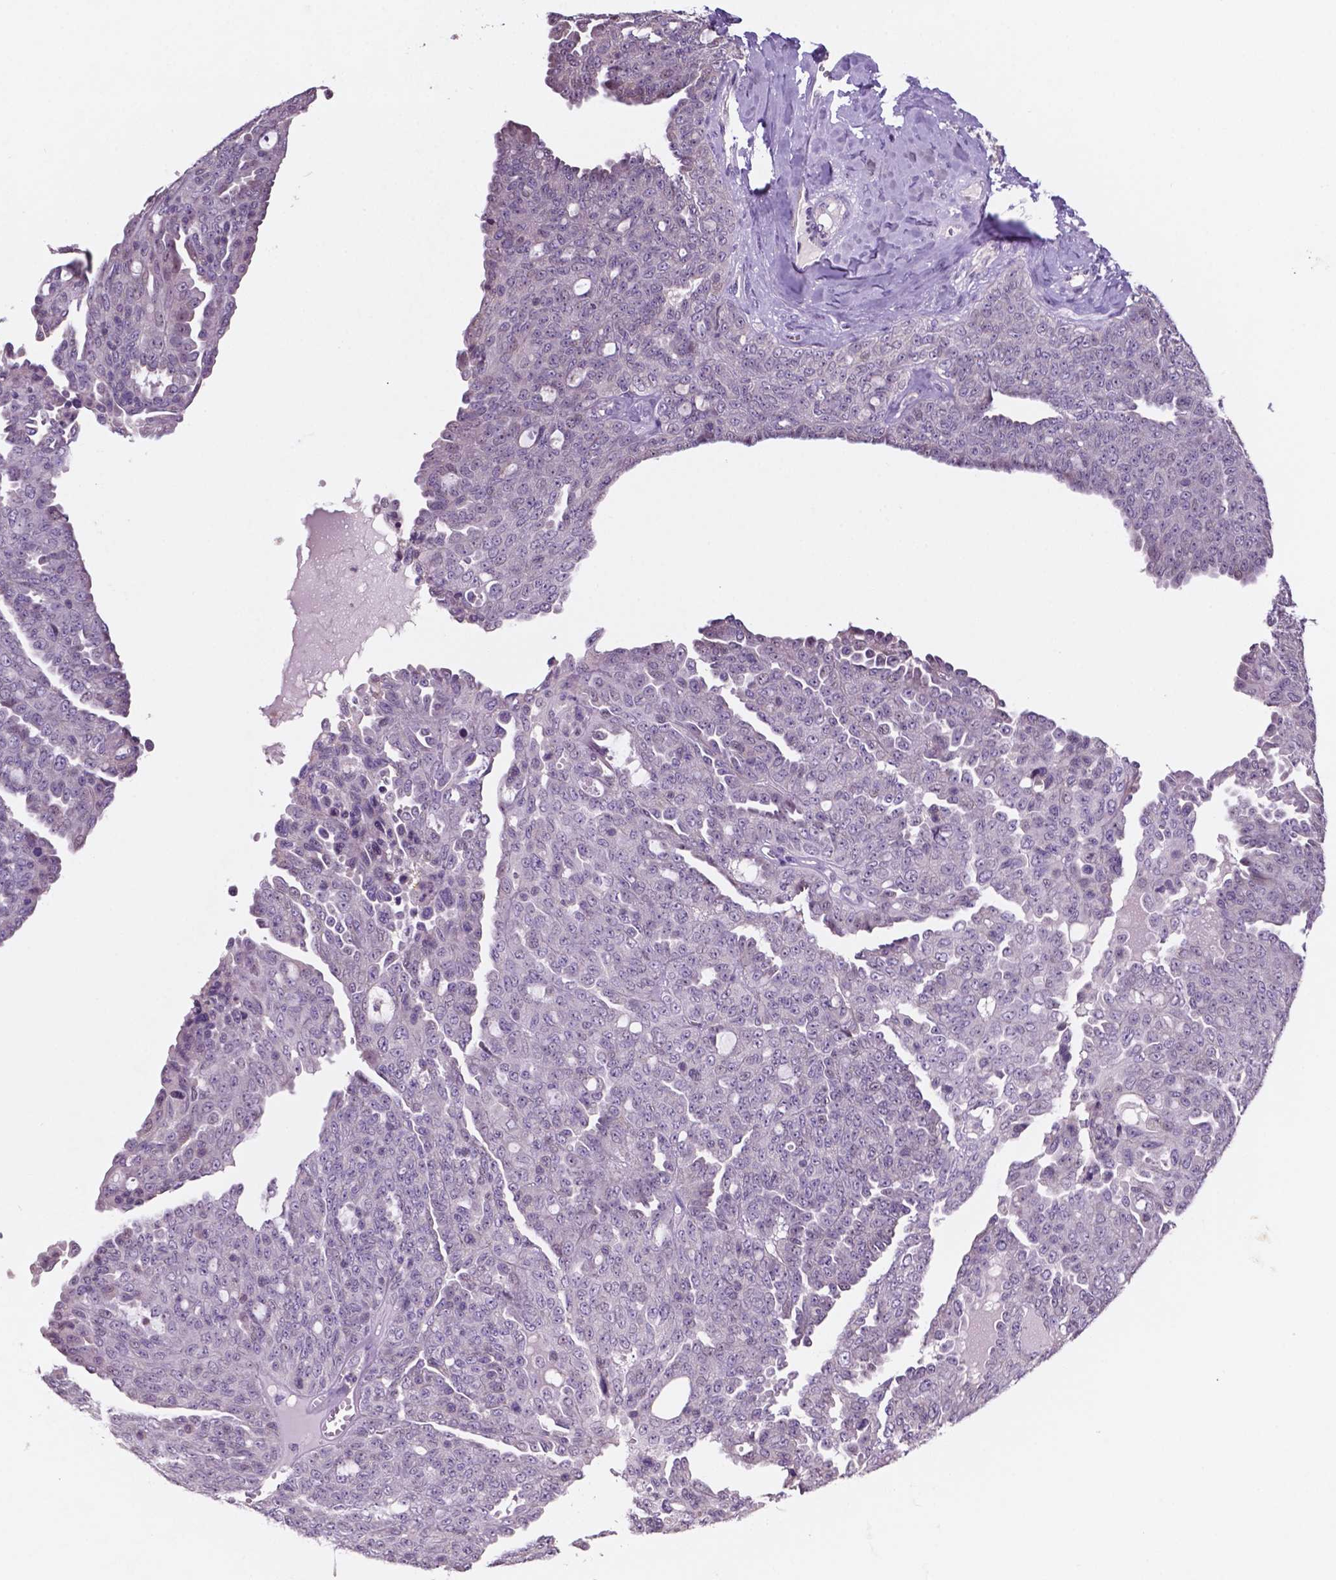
{"staining": {"intensity": "negative", "quantity": "none", "location": "none"}, "tissue": "ovarian cancer", "cell_type": "Tumor cells", "image_type": "cancer", "snomed": [{"axis": "morphology", "description": "Cystadenocarcinoma, serous, NOS"}, {"axis": "topography", "description": "Ovary"}], "caption": "Immunohistochemistry of ovarian cancer shows no positivity in tumor cells. (Brightfield microscopy of DAB (3,3'-diaminobenzidine) immunohistochemistry at high magnification).", "gene": "MKRN2OS", "patient": {"sex": "female", "age": 71}}